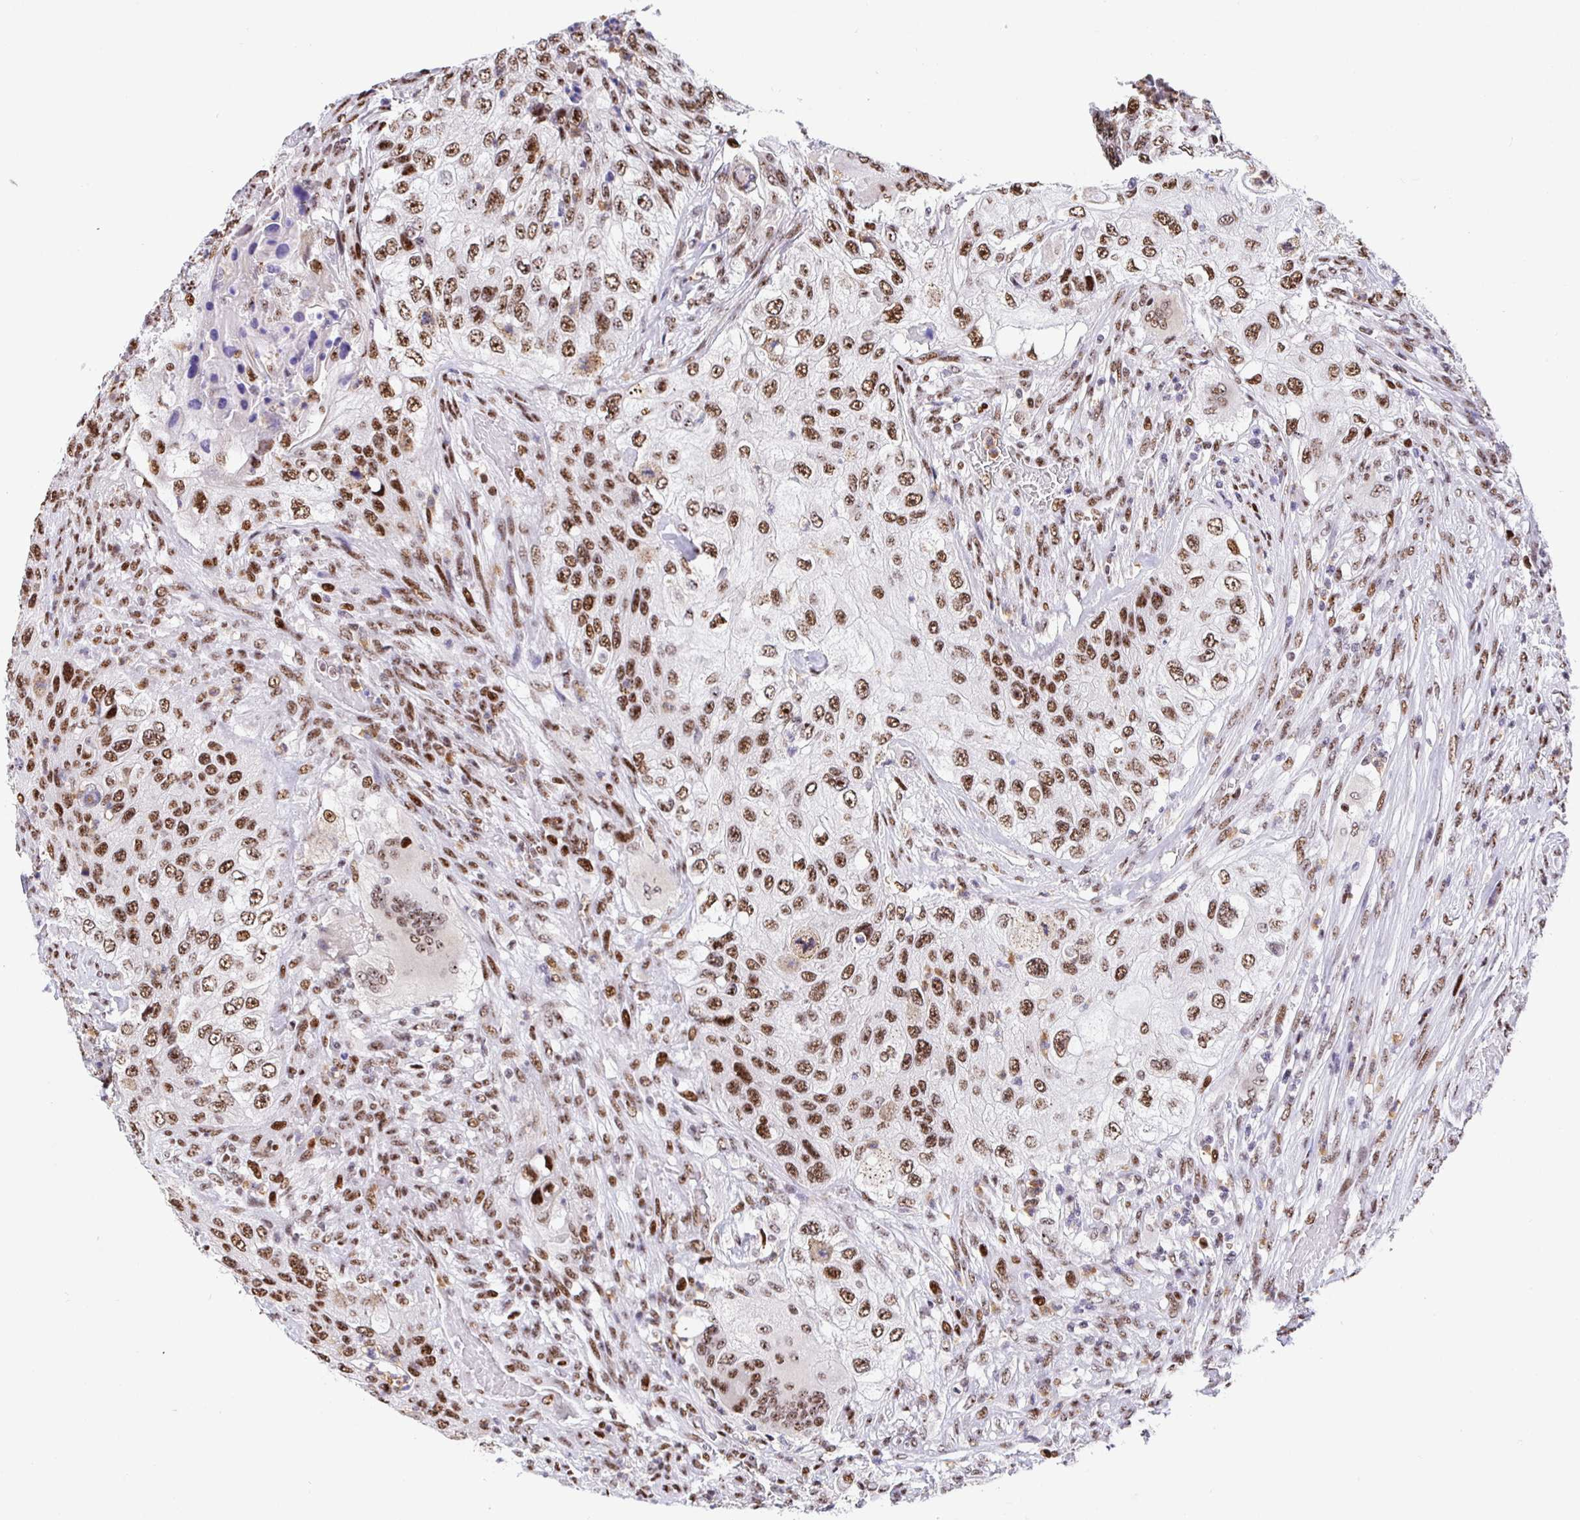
{"staining": {"intensity": "moderate", "quantity": ">75%", "location": "nuclear"}, "tissue": "urothelial cancer", "cell_type": "Tumor cells", "image_type": "cancer", "snomed": [{"axis": "morphology", "description": "Urothelial carcinoma, High grade"}, {"axis": "topography", "description": "Urinary bladder"}], "caption": "Immunohistochemical staining of human urothelial cancer demonstrates moderate nuclear protein staining in approximately >75% of tumor cells.", "gene": "SETD5", "patient": {"sex": "female", "age": 60}}